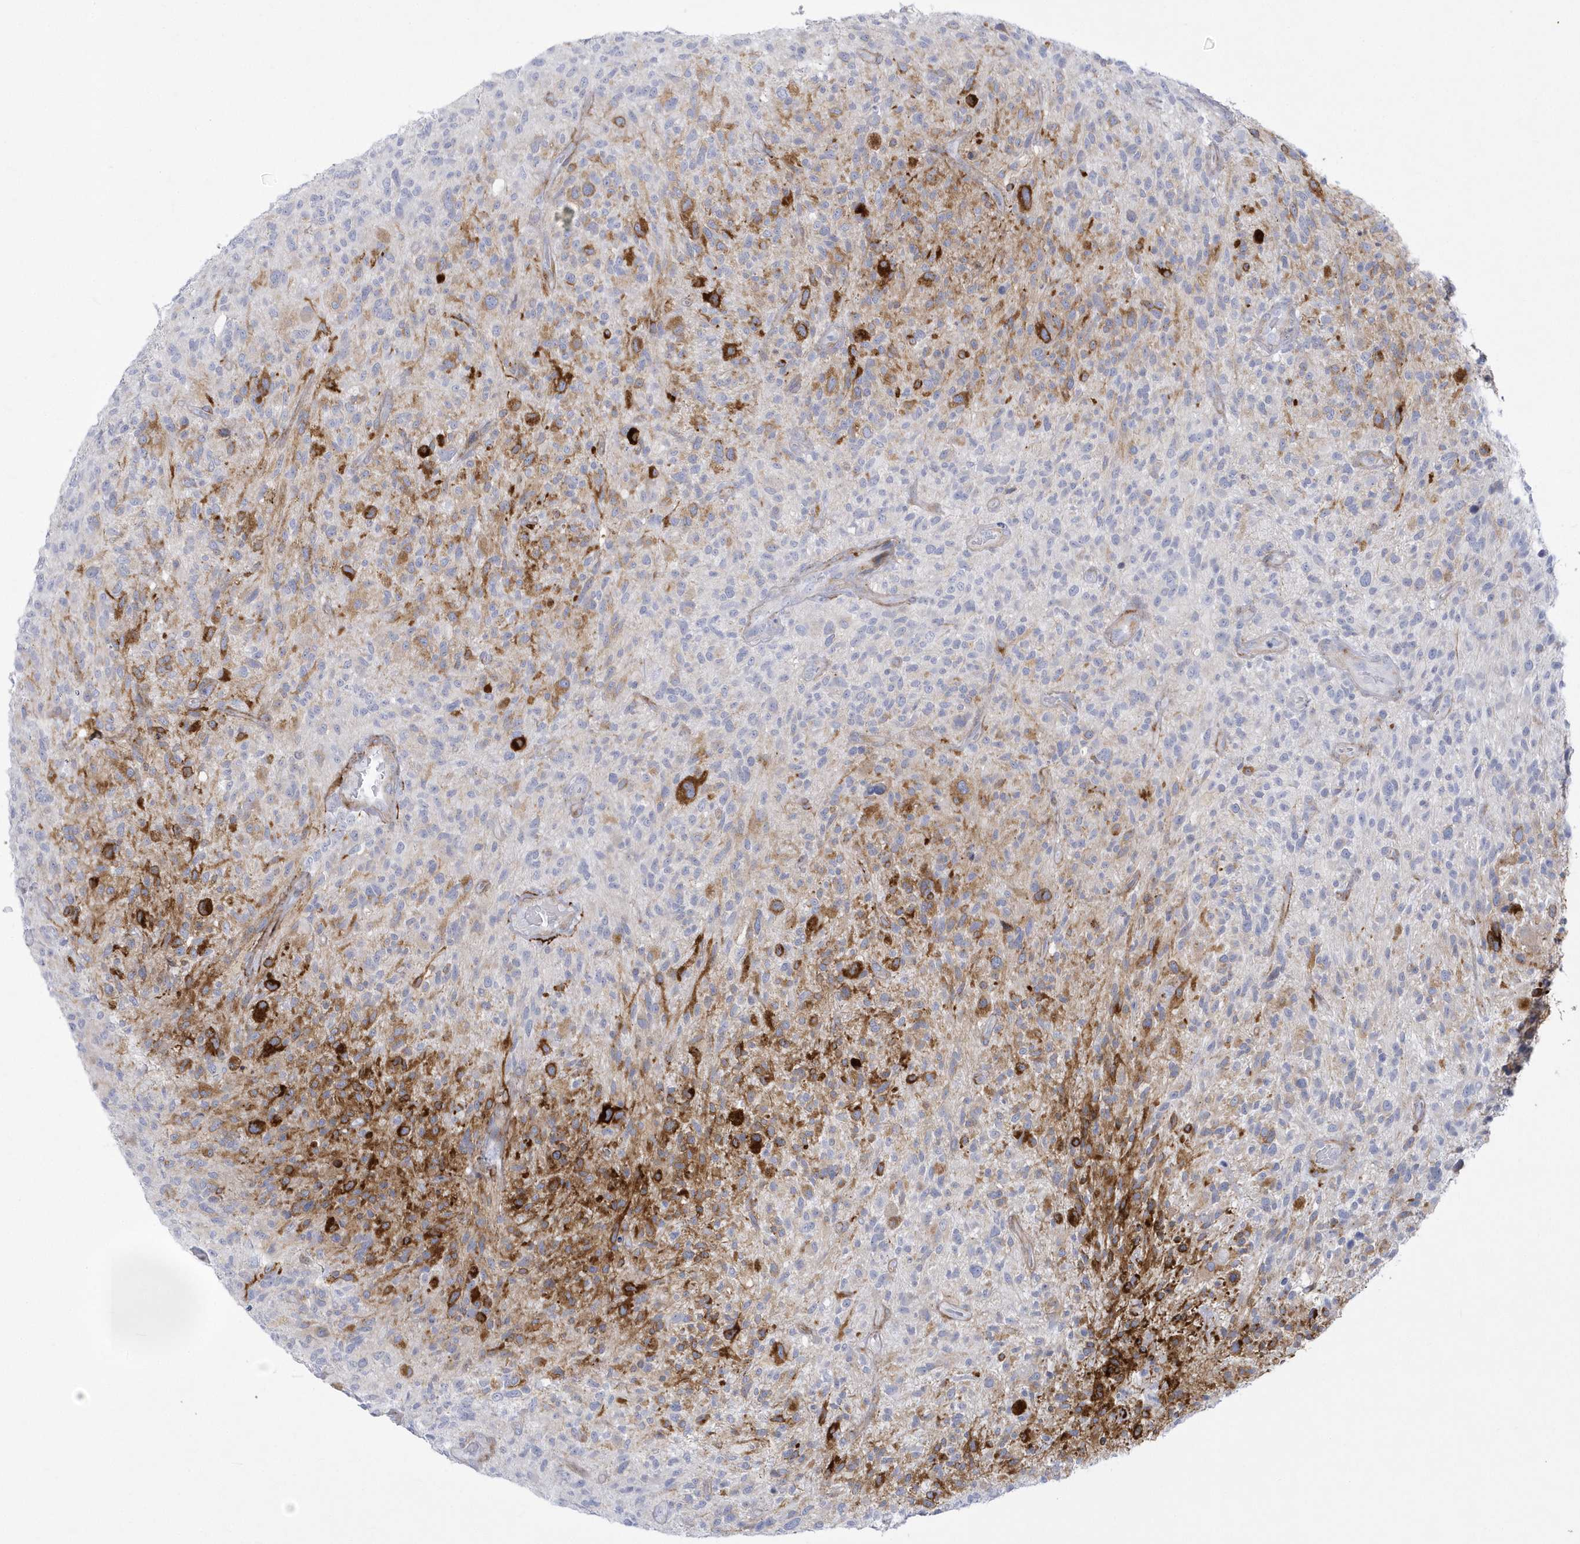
{"staining": {"intensity": "strong", "quantity": "<25%", "location": "cytoplasmic/membranous"}, "tissue": "glioma", "cell_type": "Tumor cells", "image_type": "cancer", "snomed": [{"axis": "morphology", "description": "Glioma, malignant, High grade"}, {"axis": "topography", "description": "Brain"}], "caption": "The histopathology image demonstrates a brown stain indicating the presence of a protein in the cytoplasmic/membranous of tumor cells in glioma.", "gene": "WDR27", "patient": {"sex": "male", "age": 47}}